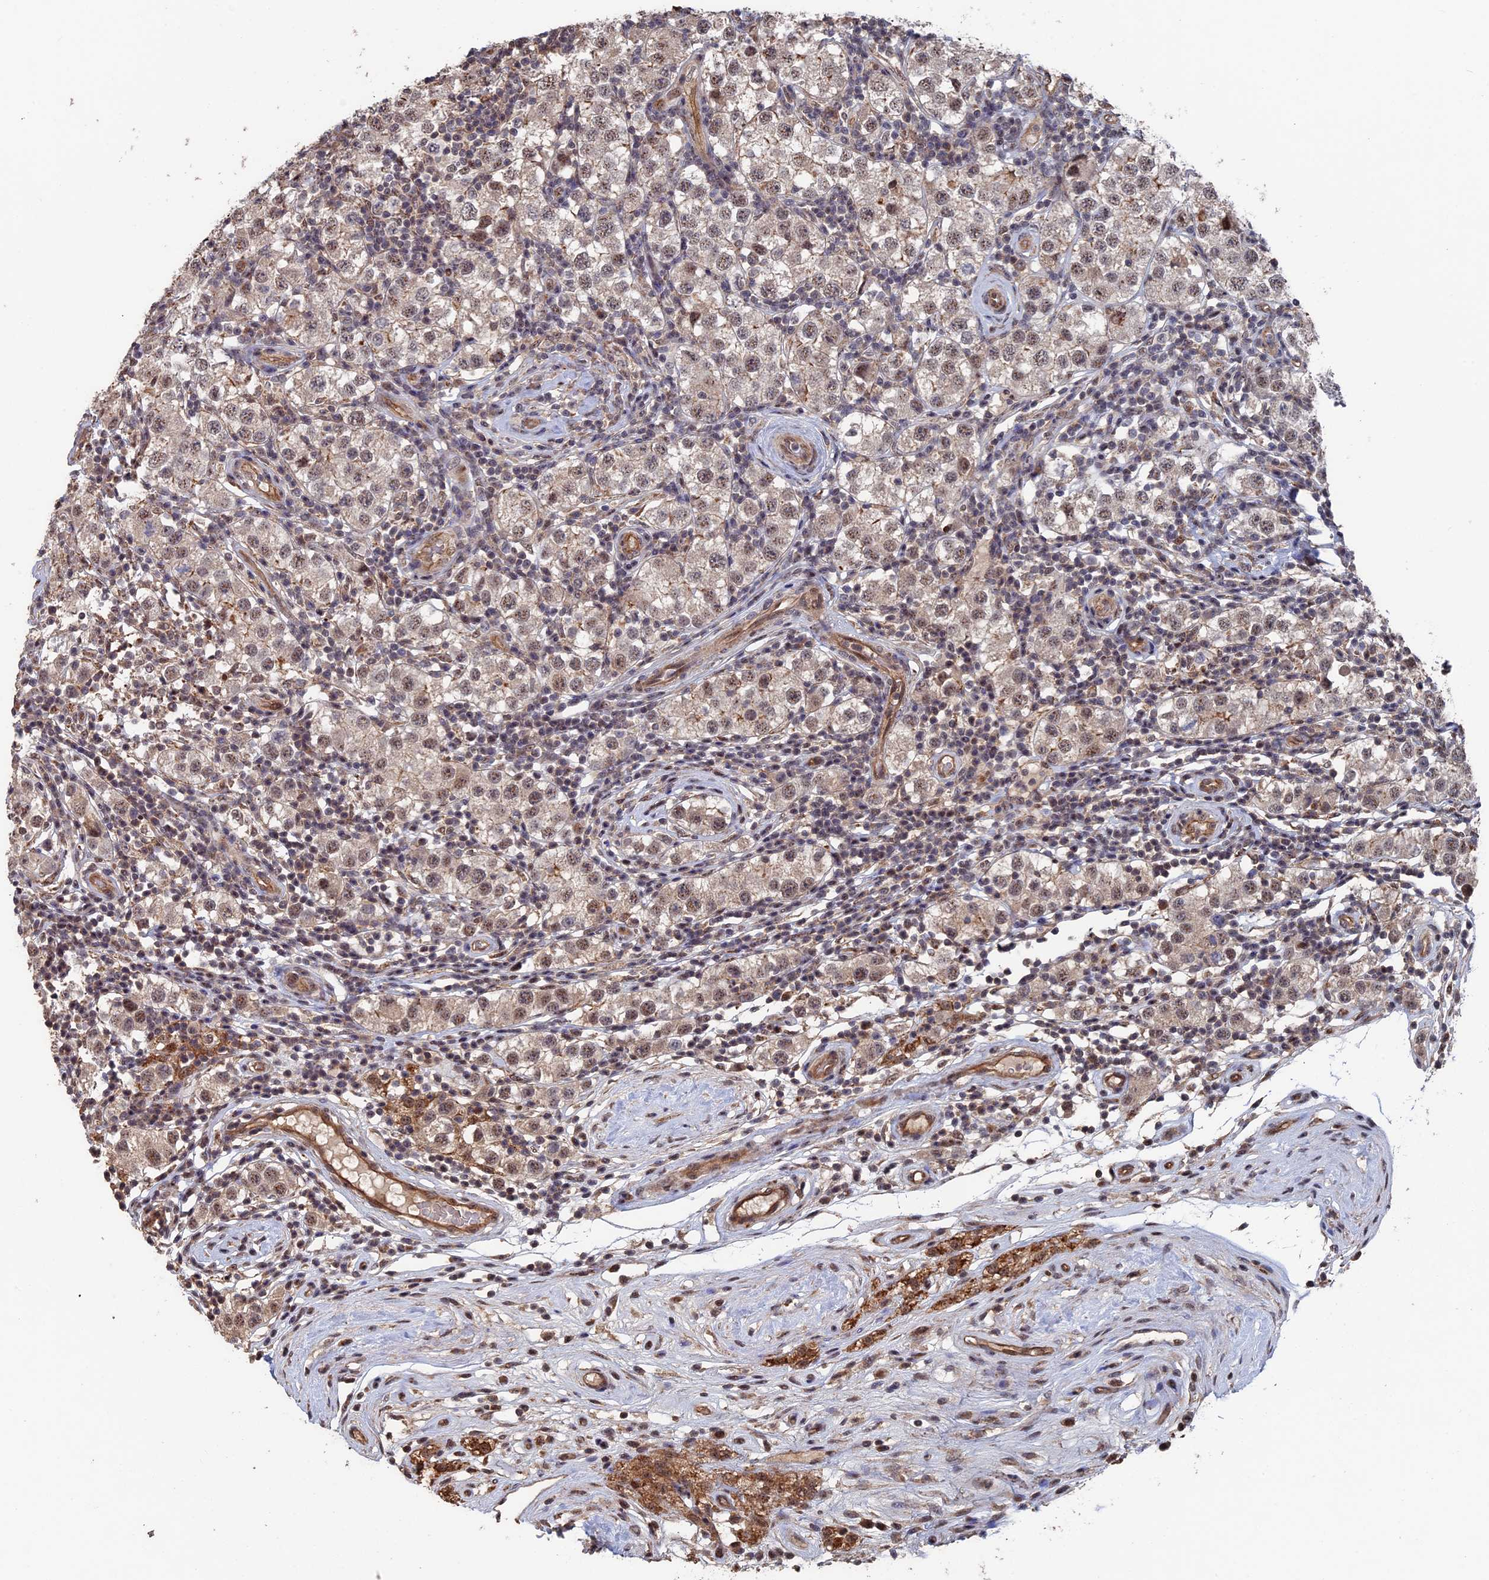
{"staining": {"intensity": "weak", "quantity": ">75%", "location": "cytoplasmic/membranous,nuclear"}, "tissue": "testis cancer", "cell_type": "Tumor cells", "image_type": "cancer", "snomed": [{"axis": "morphology", "description": "Seminoma, NOS"}, {"axis": "topography", "description": "Testis"}], "caption": "Tumor cells show low levels of weak cytoplasmic/membranous and nuclear expression in about >75% of cells in seminoma (testis). (DAB = brown stain, brightfield microscopy at high magnification).", "gene": "KIAA1328", "patient": {"sex": "male", "age": 34}}